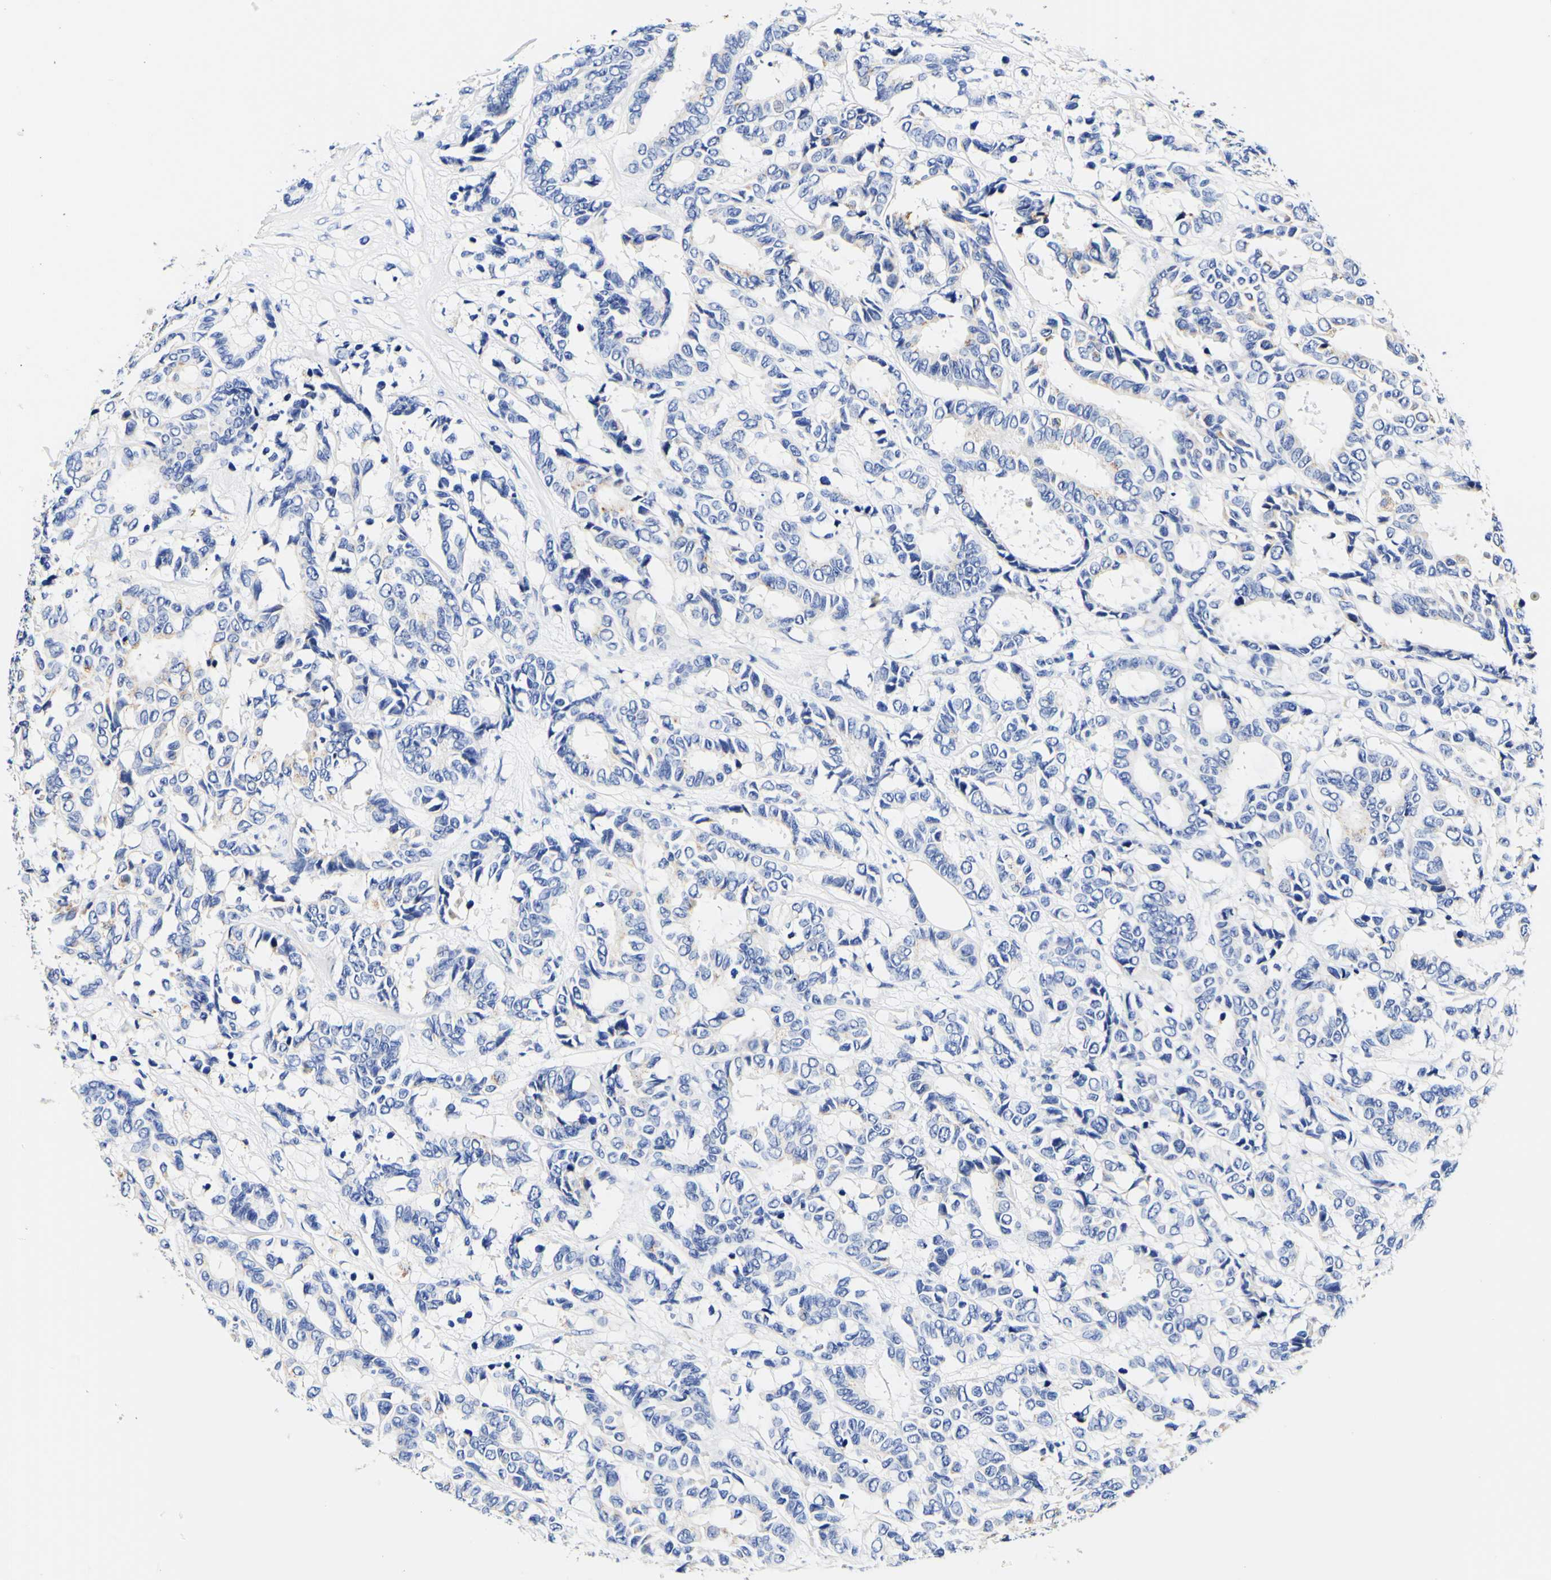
{"staining": {"intensity": "negative", "quantity": "none", "location": "none"}, "tissue": "breast cancer", "cell_type": "Tumor cells", "image_type": "cancer", "snomed": [{"axis": "morphology", "description": "Duct carcinoma"}, {"axis": "topography", "description": "Breast"}], "caption": "IHC image of neoplastic tissue: breast infiltrating ductal carcinoma stained with DAB demonstrates no significant protein expression in tumor cells.", "gene": "CAMK4", "patient": {"sex": "female", "age": 87}}